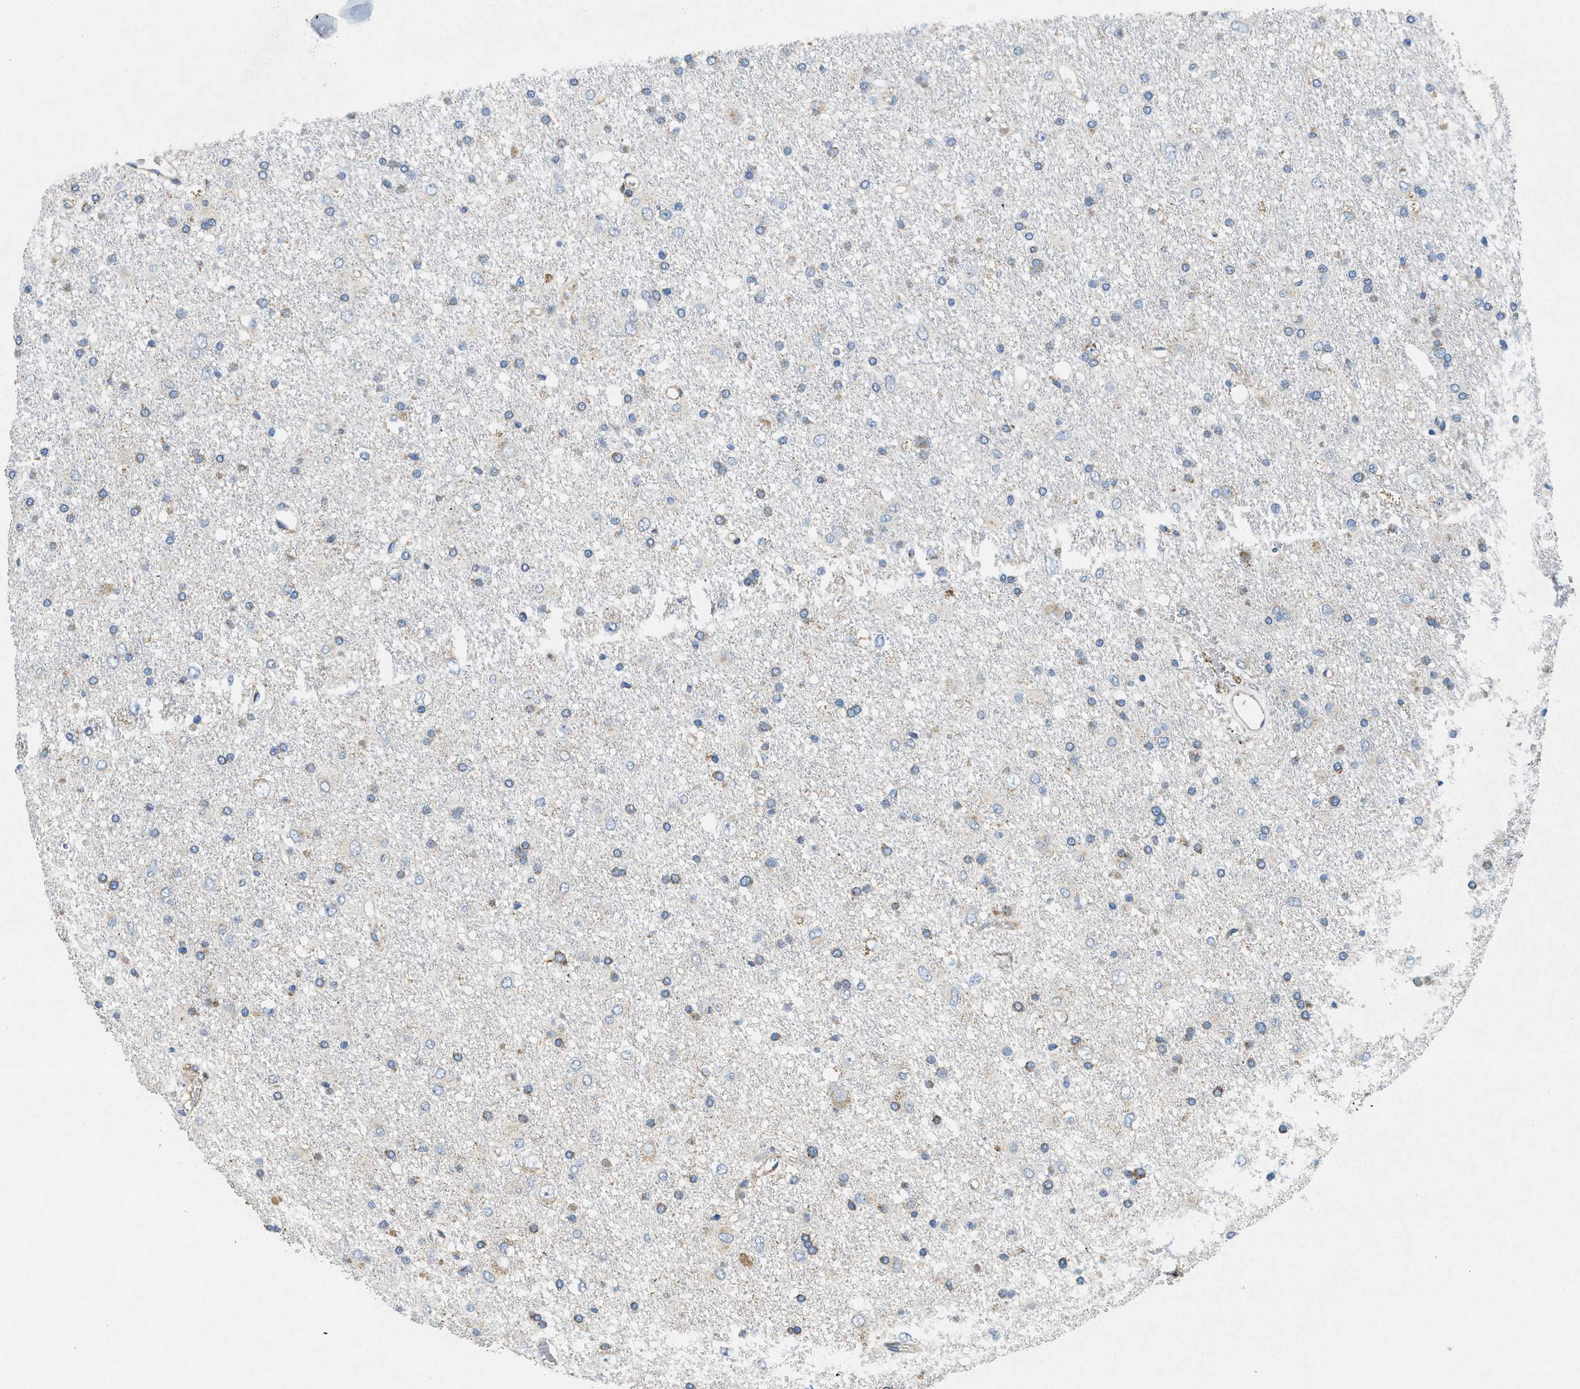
{"staining": {"intensity": "weak", "quantity": "<25%", "location": "cytoplasmic/membranous"}, "tissue": "glioma", "cell_type": "Tumor cells", "image_type": "cancer", "snomed": [{"axis": "morphology", "description": "Glioma, malignant, Low grade"}, {"axis": "topography", "description": "Brain"}], "caption": "High power microscopy photomicrograph of an IHC micrograph of malignant glioma (low-grade), revealing no significant staining in tumor cells. (Immunohistochemistry, brightfield microscopy, high magnification).", "gene": "CSPG4", "patient": {"sex": "male", "age": 77}}